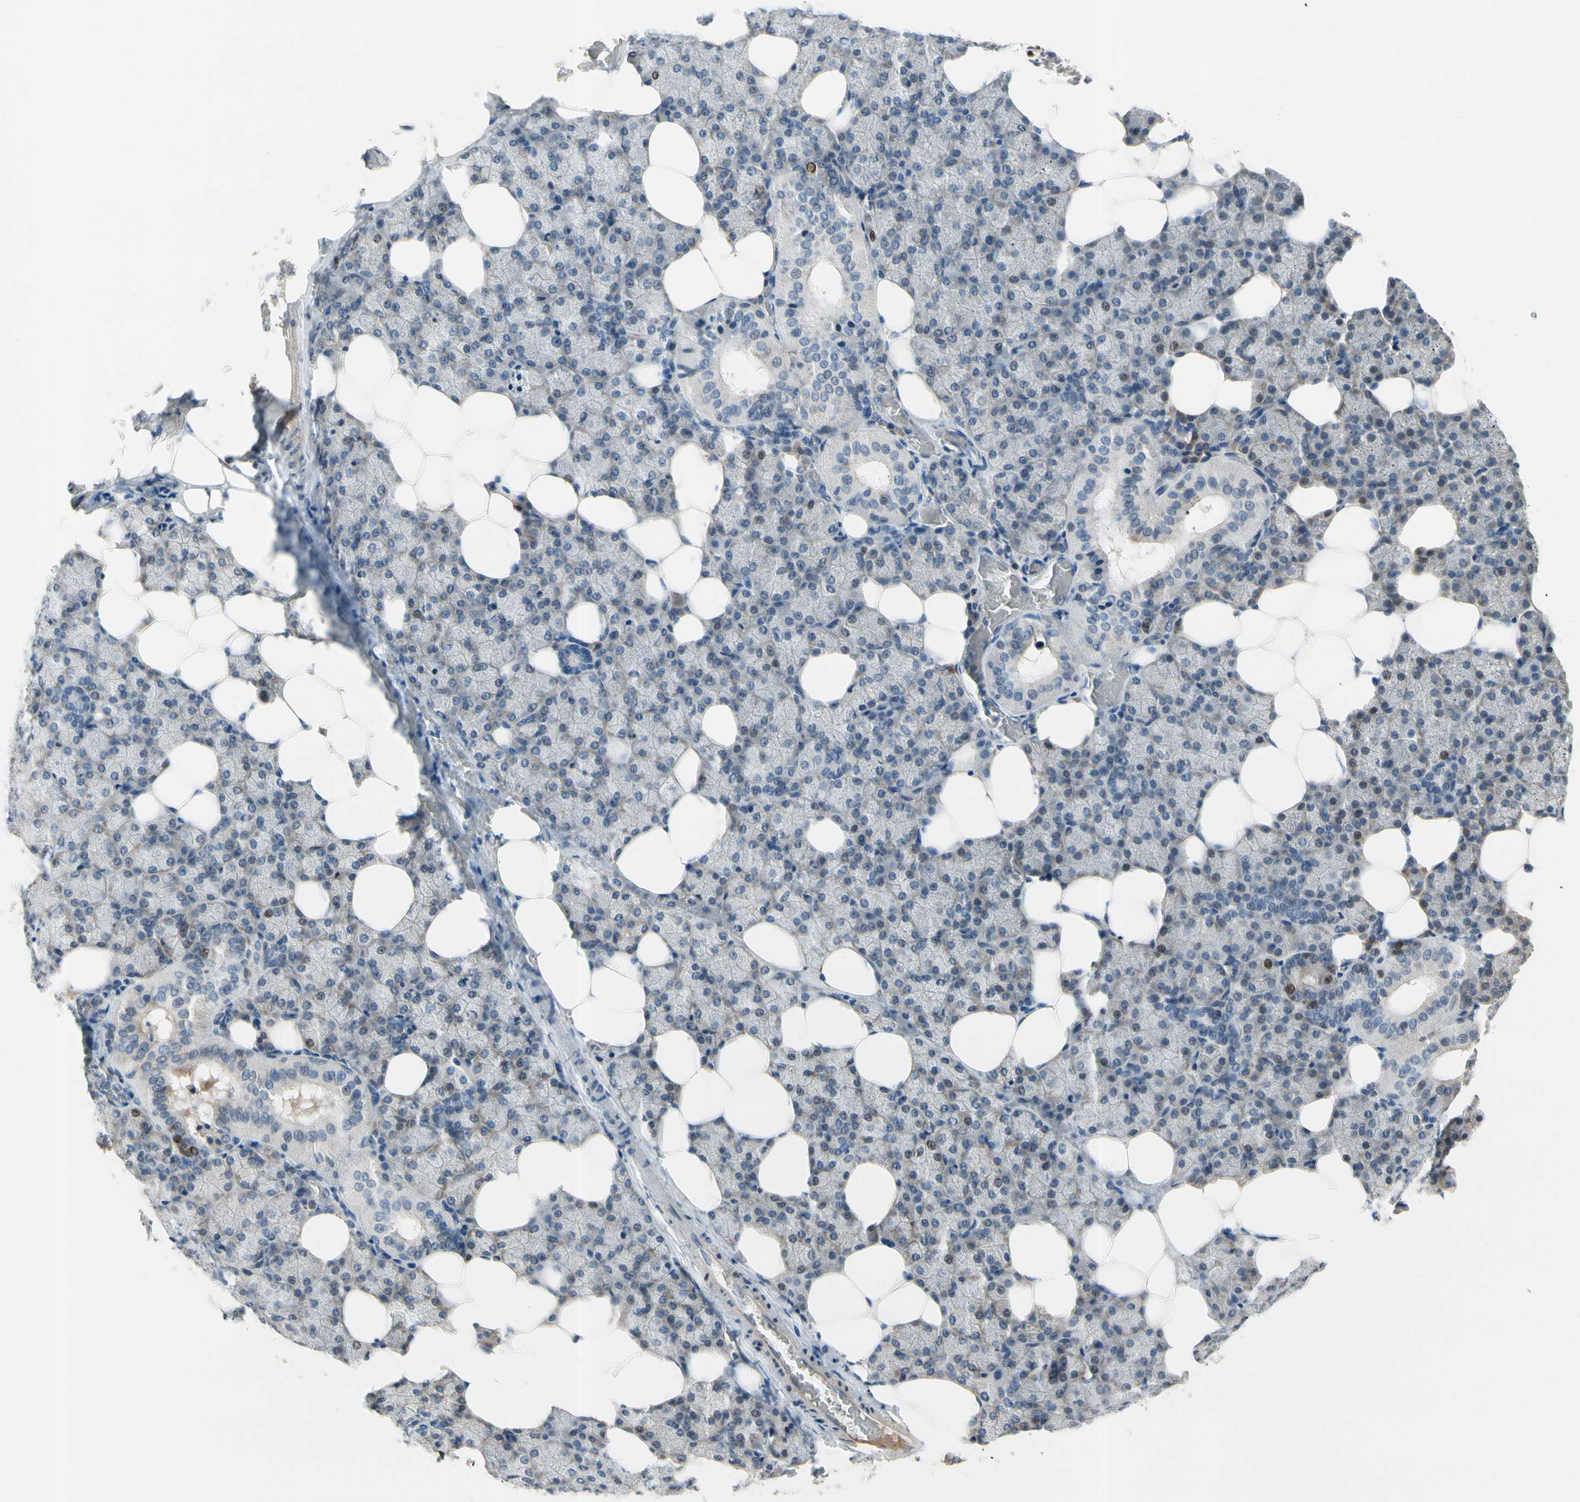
{"staining": {"intensity": "negative", "quantity": "none", "location": "none"}, "tissue": "salivary gland", "cell_type": "Glandular cells", "image_type": "normal", "snomed": [{"axis": "morphology", "description": "Normal tissue, NOS"}, {"axis": "topography", "description": "Lymph node"}, {"axis": "topography", "description": "Salivary gland"}], "caption": "The photomicrograph shows no significant expression in glandular cells of salivary gland.", "gene": "ZKSCAN3", "patient": {"sex": "male", "age": 8}}